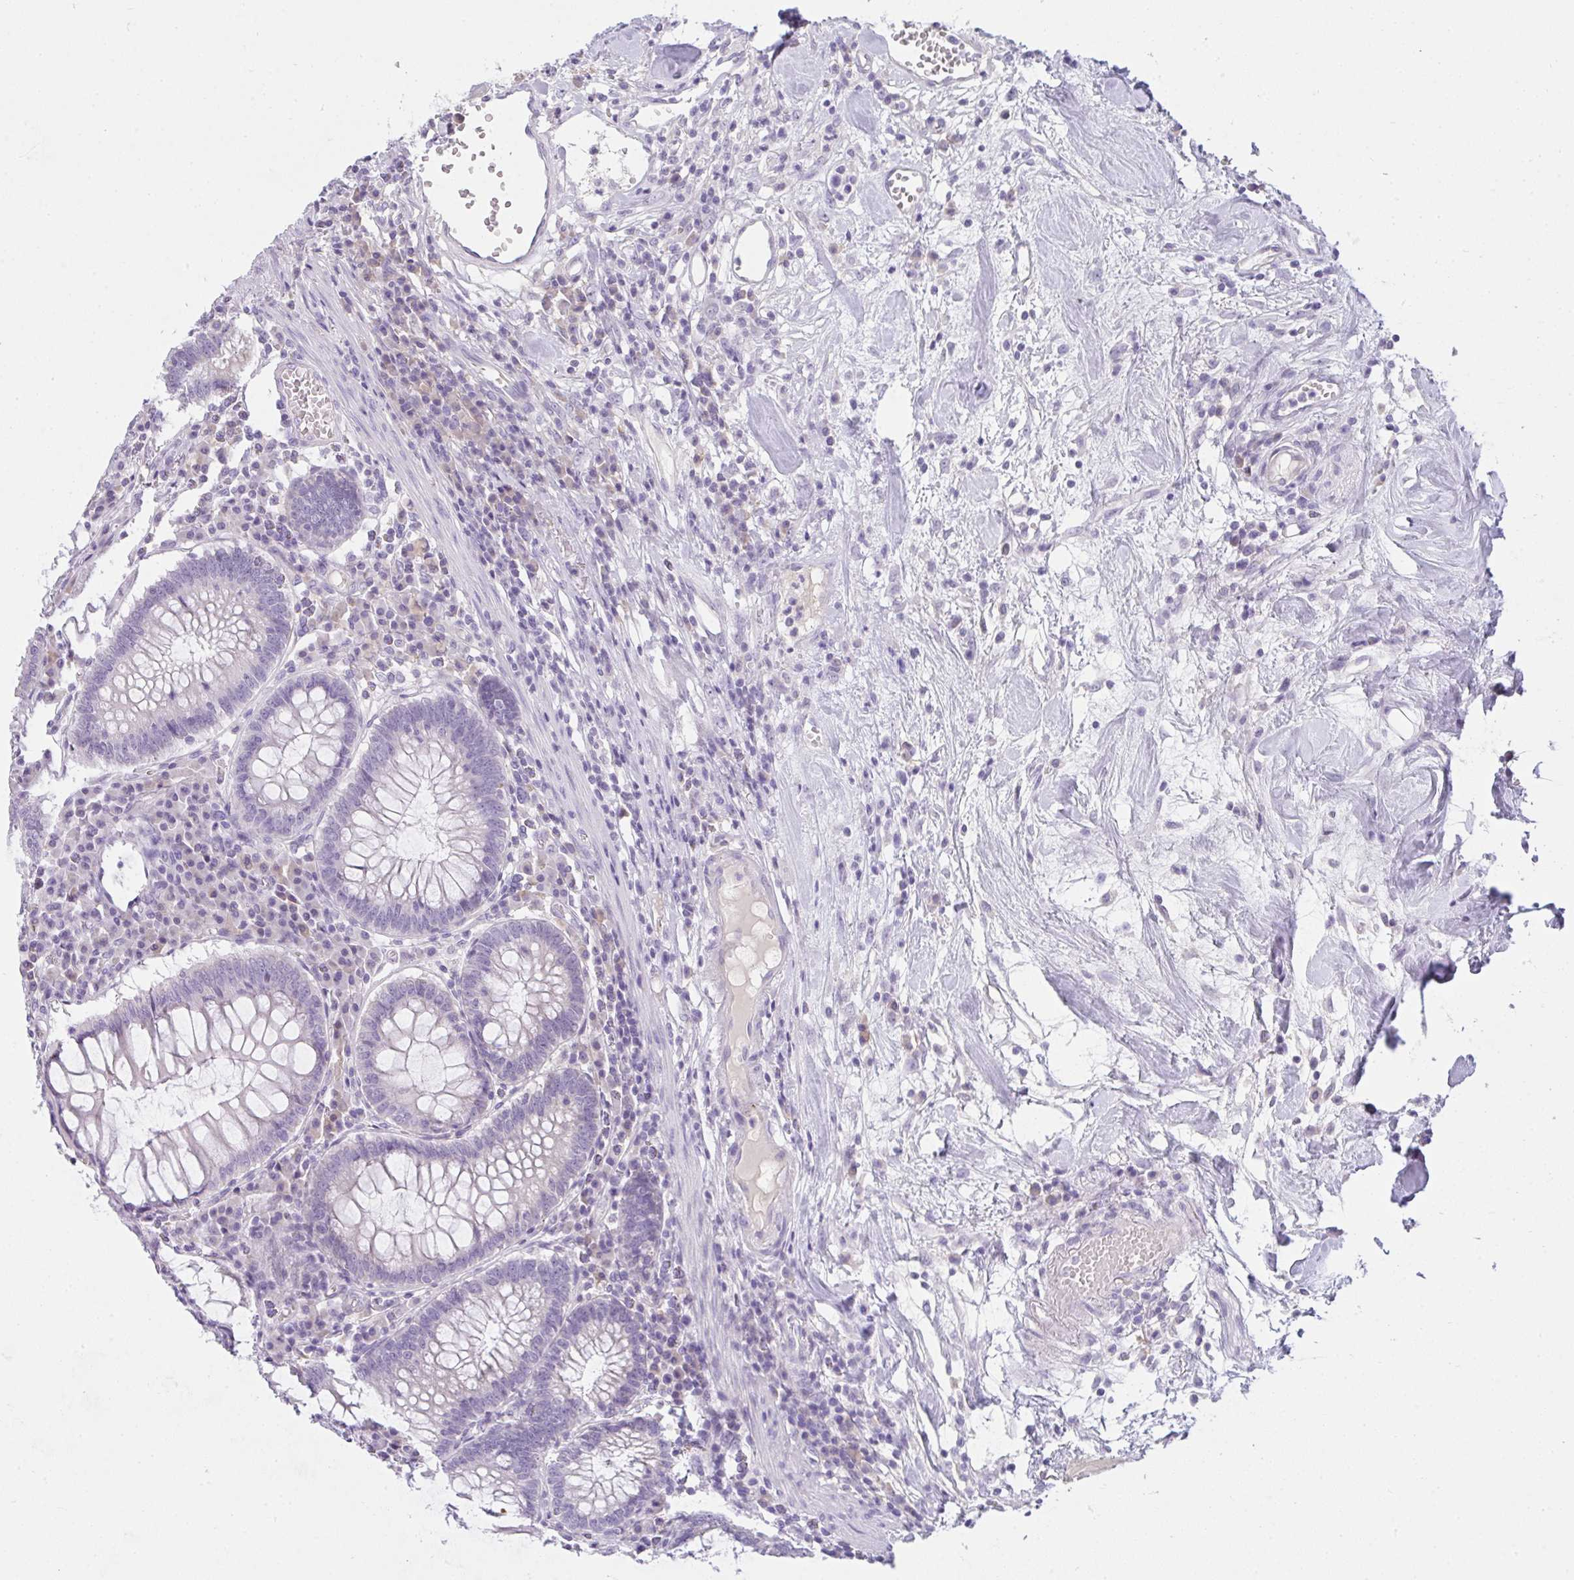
{"staining": {"intensity": "negative", "quantity": "none", "location": "none"}, "tissue": "colorectal cancer", "cell_type": "Tumor cells", "image_type": "cancer", "snomed": [{"axis": "morphology", "description": "Adenocarcinoma, NOS"}, {"axis": "topography", "description": "Colon"}], "caption": "High power microscopy photomicrograph of an immunohistochemistry histopathology image of adenocarcinoma (colorectal), revealing no significant positivity in tumor cells. (IHC, brightfield microscopy, high magnification).", "gene": "COX7B", "patient": {"sex": "male", "age": 83}}